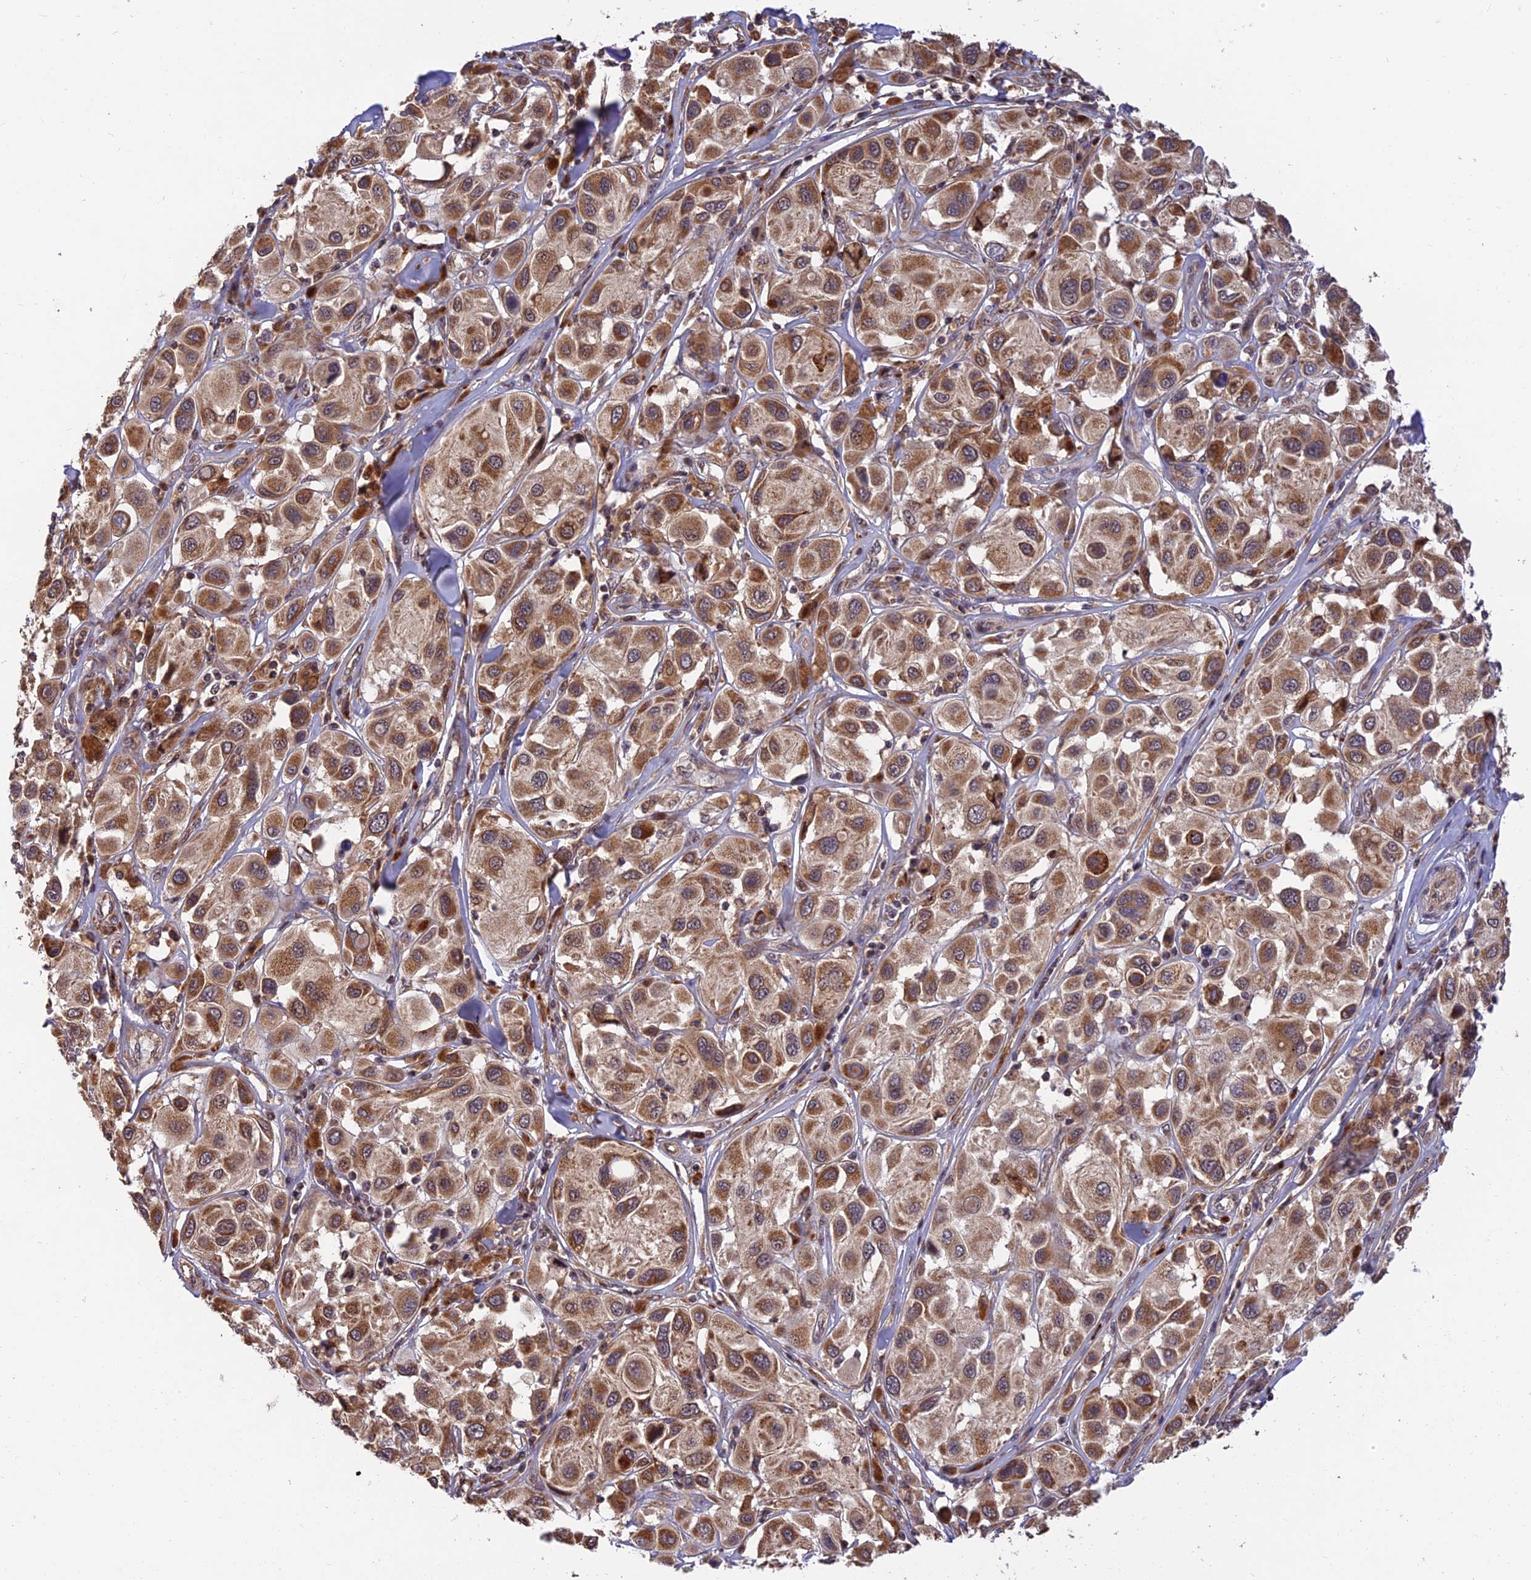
{"staining": {"intensity": "moderate", "quantity": ">75%", "location": "cytoplasmic/membranous"}, "tissue": "melanoma", "cell_type": "Tumor cells", "image_type": "cancer", "snomed": [{"axis": "morphology", "description": "Malignant melanoma, Metastatic site"}, {"axis": "topography", "description": "Skin"}], "caption": "A micrograph of human malignant melanoma (metastatic site) stained for a protein reveals moderate cytoplasmic/membranous brown staining in tumor cells. (DAB IHC with brightfield microscopy, high magnification).", "gene": "MNS1", "patient": {"sex": "male", "age": 41}}